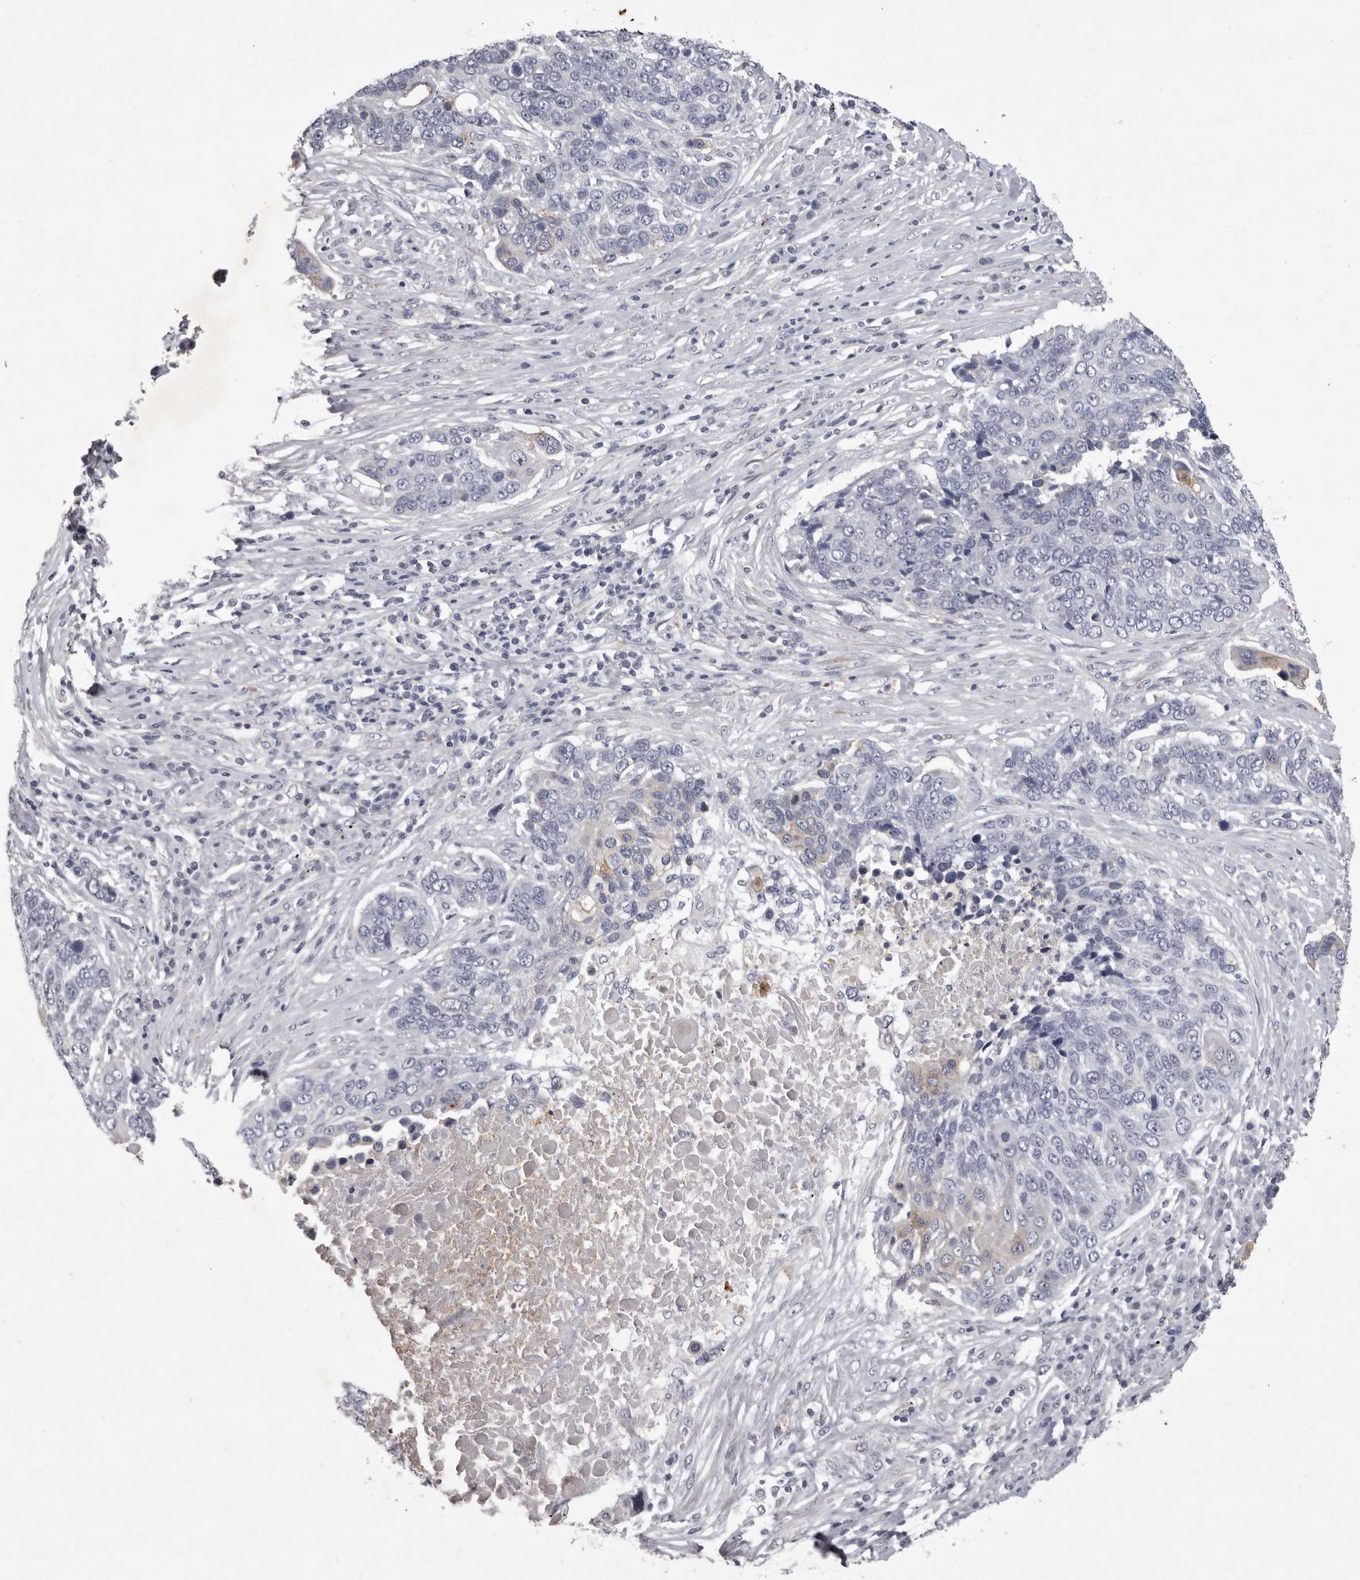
{"staining": {"intensity": "negative", "quantity": "none", "location": "none"}, "tissue": "lung cancer", "cell_type": "Tumor cells", "image_type": "cancer", "snomed": [{"axis": "morphology", "description": "Squamous cell carcinoma, NOS"}, {"axis": "topography", "description": "Lung"}], "caption": "The IHC micrograph has no significant expression in tumor cells of lung squamous cell carcinoma tissue.", "gene": "NKAIN4", "patient": {"sex": "male", "age": 66}}